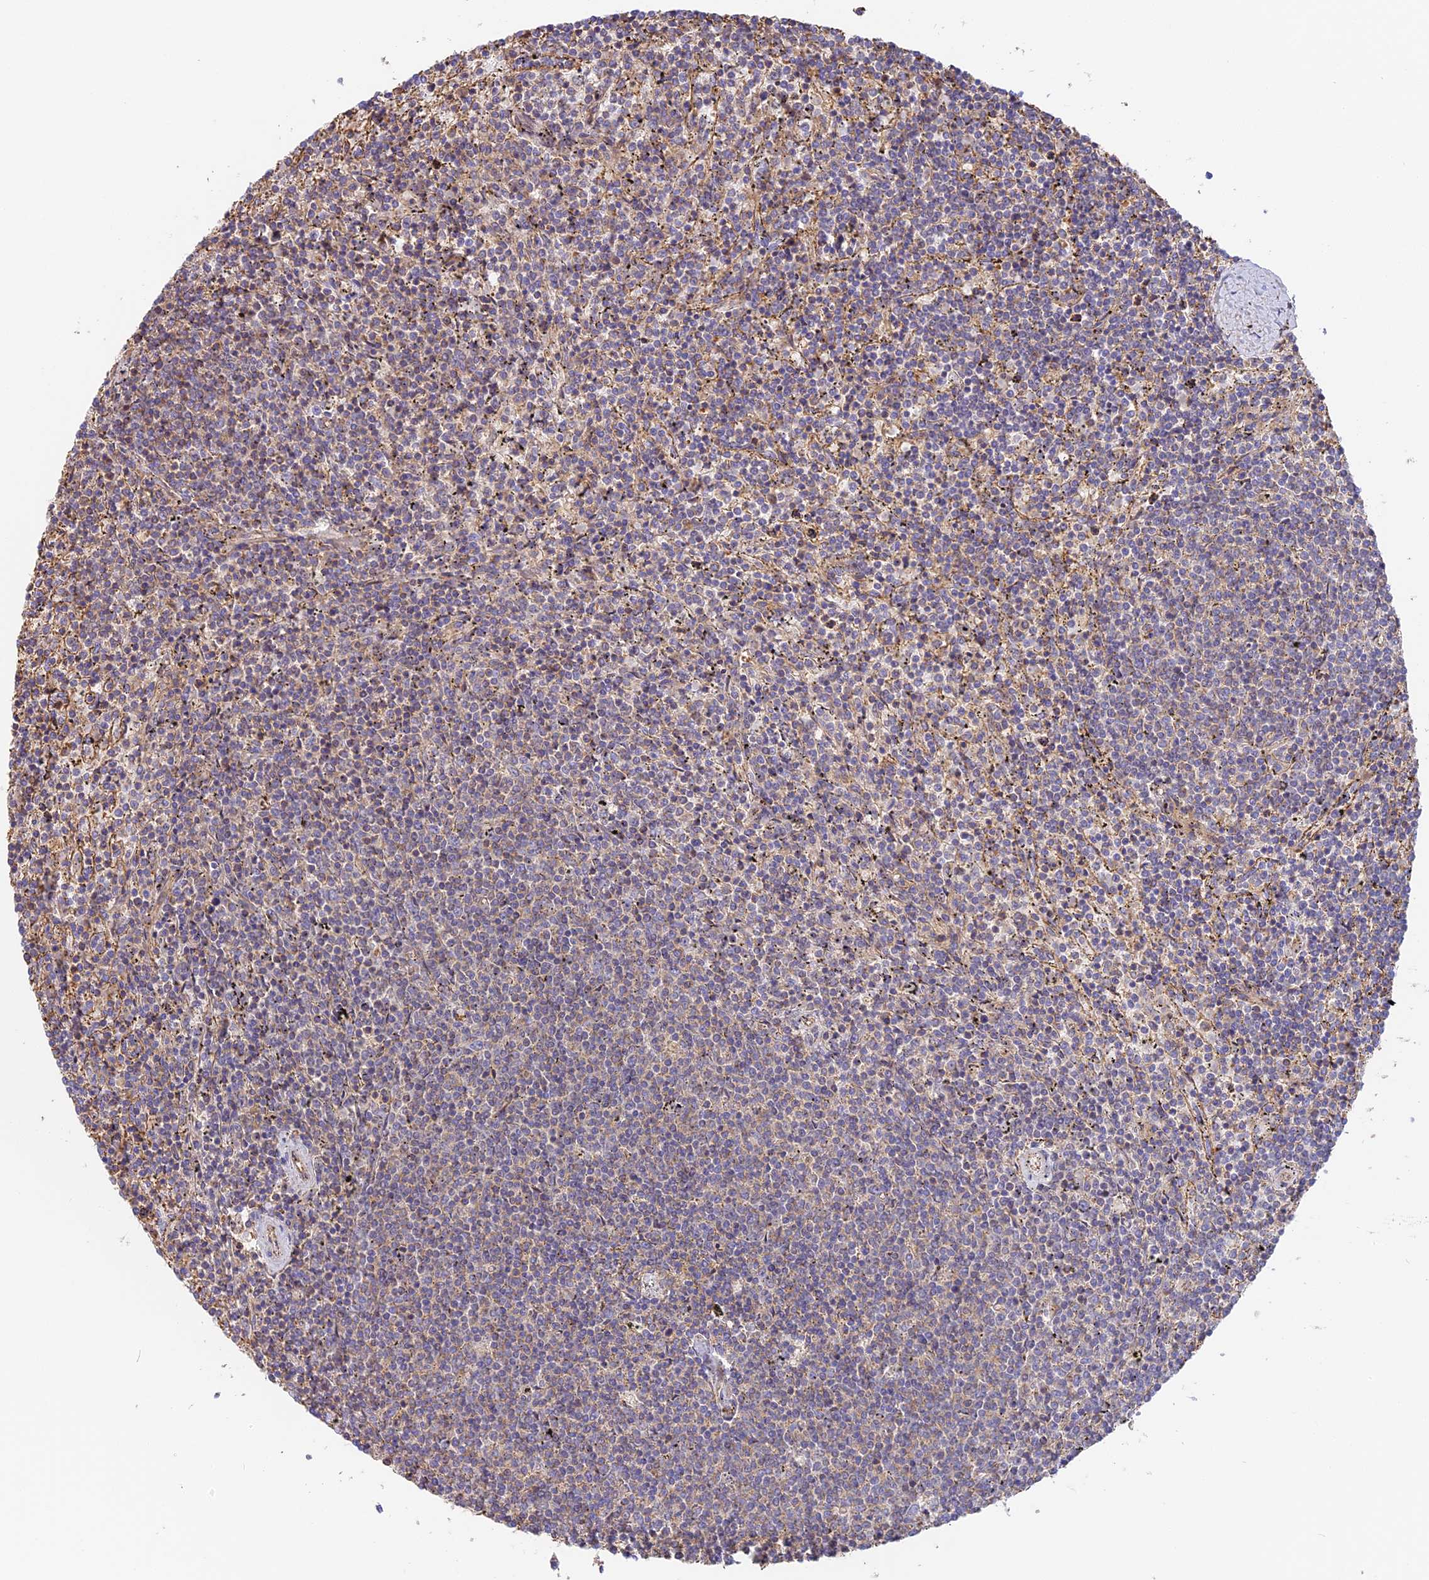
{"staining": {"intensity": "negative", "quantity": "none", "location": "none"}, "tissue": "lymphoma", "cell_type": "Tumor cells", "image_type": "cancer", "snomed": [{"axis": "morphology", "description": "Malignant lymphoma, non-Hodgkin's type, Low grade"}, {"axis": "topography", "description": "Spleen"}], "caption": "Immunohistochemistry of low-grade malignant lymphoma, non-Hodgkin's type demonstrates no positivity in tumor cells.", "gene": "VPS18", "patient": {"sex": "female", "age": 50}}